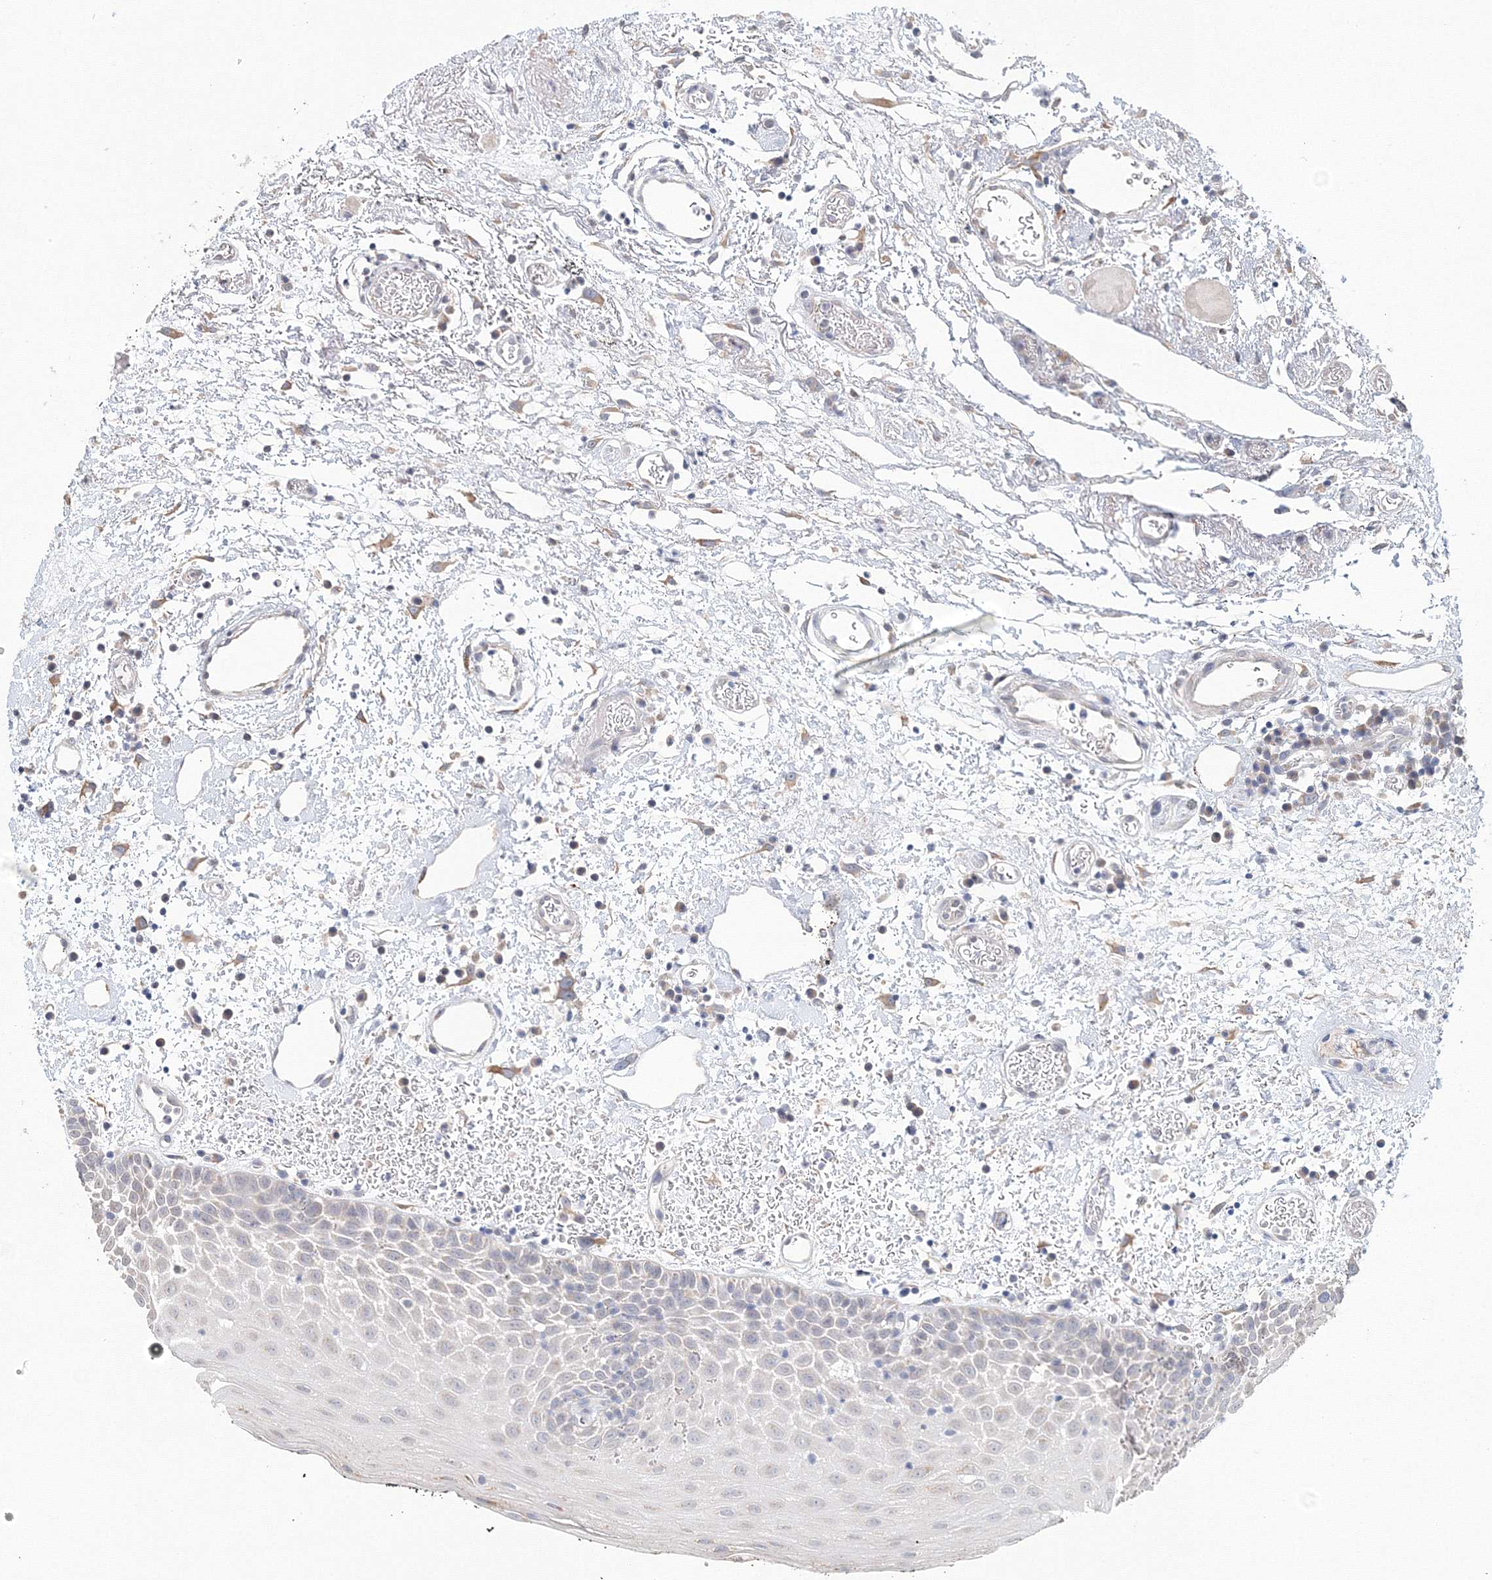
{"staining": {"intensity": "negative", "quantity": "none", "location": "none"}, "tissue": "oral mucosa", "cell_type": "Squamous epithelial cells", "image_type": "normal", "snomed": [{"axis": "morphology", "description": "Normal tissue, NOS"}, {"axis": "topography", "description": "Oral tissue"}], "caption": "Benign oral mucosa was stained to show a protein in brown. There is no significant expression in squamous epithelial cells.", "gene": "DHRS12", "patient": {"sex": "male", "age": 74}}